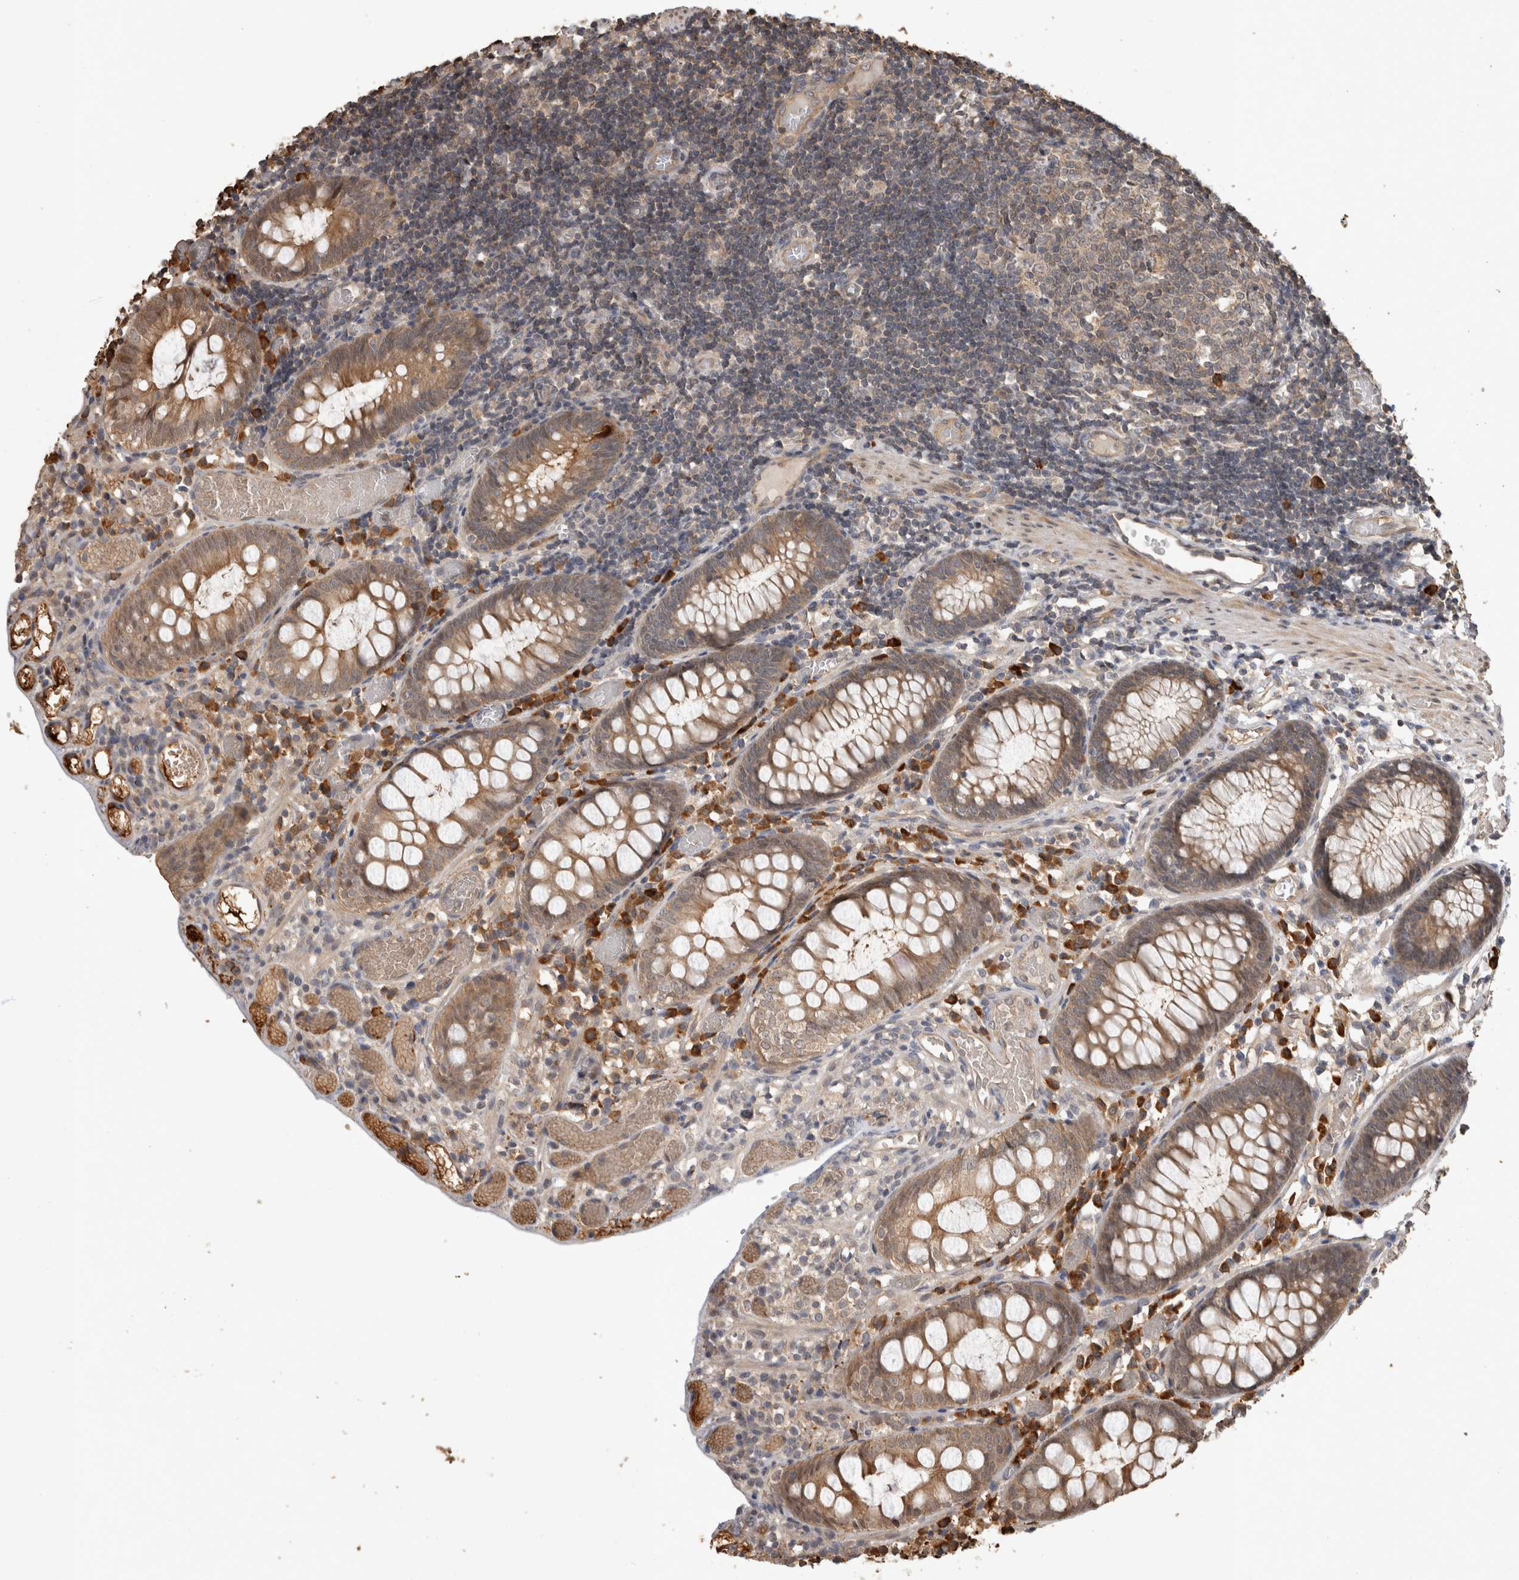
{"staining": {"intensity": "weak", "quantity": ">75%", "location": "cytoplasmic/membranous"}, "tissue": "colon", "cell_type": "Endothelial cells", "image_type": "normal", "snomed": [{"axis": "morphology", "description": "Normal tissue, NOS"}, {"axis": "topography", "description": "Colon"}], "caption": "Protein staining of normal colon displays weak cytoplasmic/membranous positivity in about >75% of endothelial cells.", "gene": "RHPN1", "patient": {"sex": "male", "age": 14}}